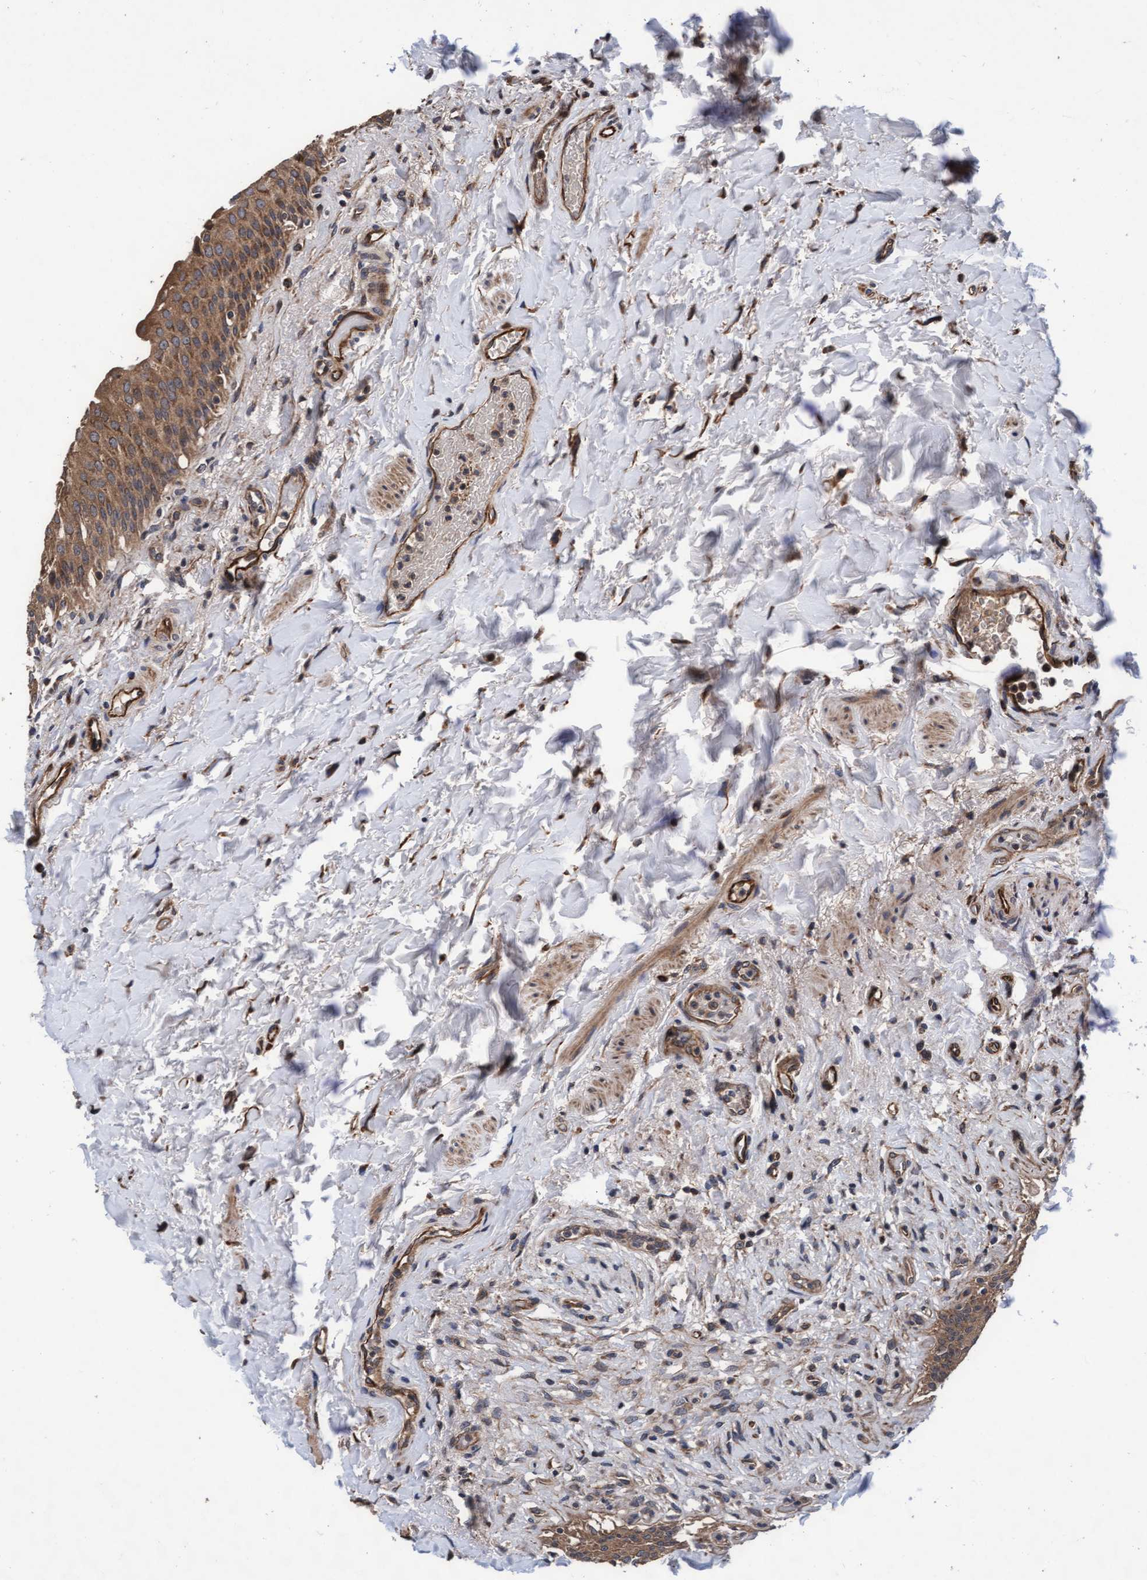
{"staining": {"intensity": "strong", "quantity": ">75%", "location": "cytoplasmic/membranous"}, "tissue": "urinary bladder", "cell_type": "Urothelial cells", "image_type": "normal", "snomed": [{"axis": "morphology", "description": "Normal tissue, NOS"}, {"axis": "topography", "description": "Urinary bladder"}], "caption": "Urinary bladder stained with a brown dye exhibits strong cytoplasmic/membranous positive expression in about >75% of urothelial cells.", "gene": "EFCAB13", "patient": {"sex": "female", "age": 60}}